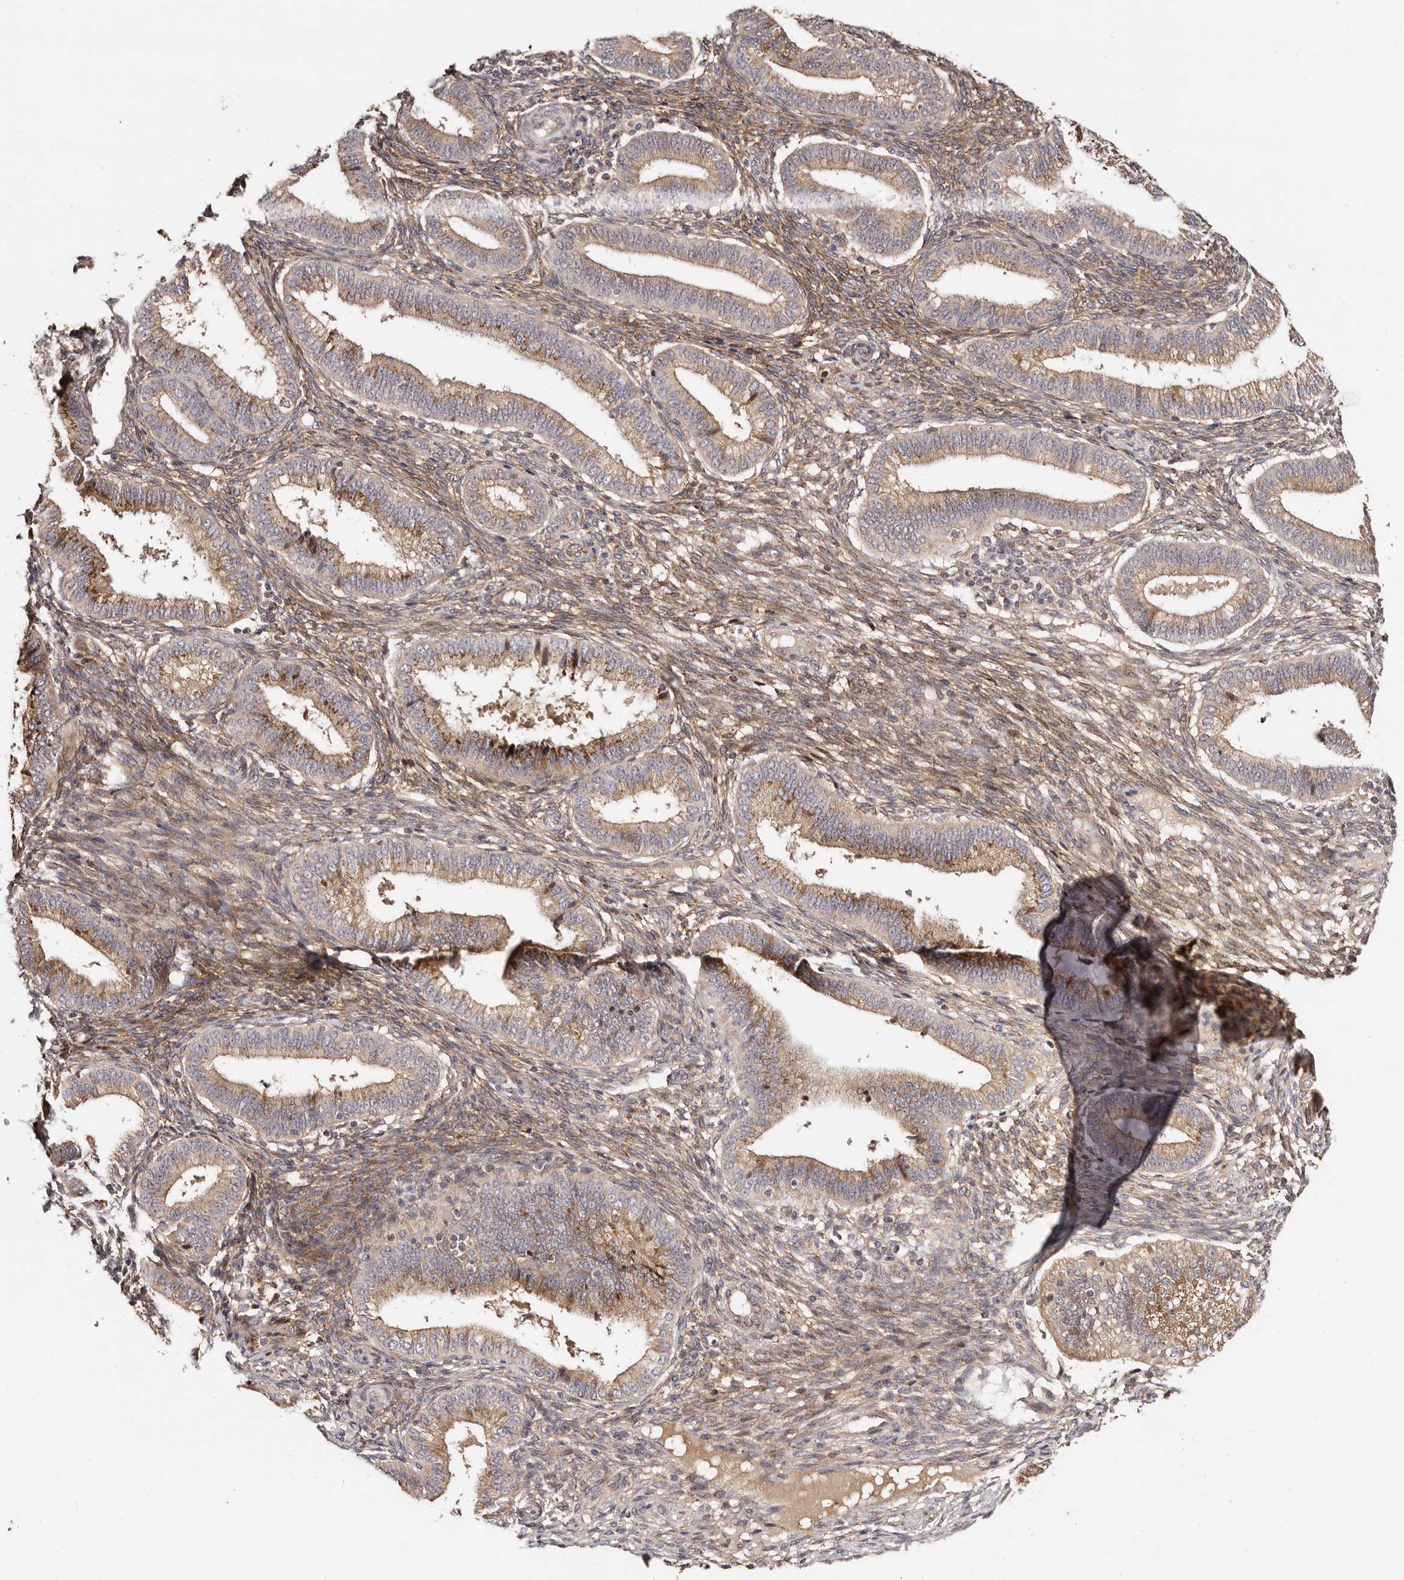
{"staining": {"intensity": "moderate", "quantity": ">75%", "location": "cytoplasmic/membranous"}, "tissue": "endometrium", "cell_type": "Cells in endometrial stroma", "image_type": "normal", "snomed": [{"axis": "morphology", "description": "Normal tissue, NOS"}, {"axis": "topography", "description": "Endometrium"}], "caption": "Immunohistochemistry (DAB (3,3'-diaminobenzidine)) staining of unremarkable endometrium reveals moderate cytoplasmic/membranous protein expression in approximately >75% of cells in endometrial stroma.", "gene": "DACT2", "patient": {"sex": "female", "age": 39}}